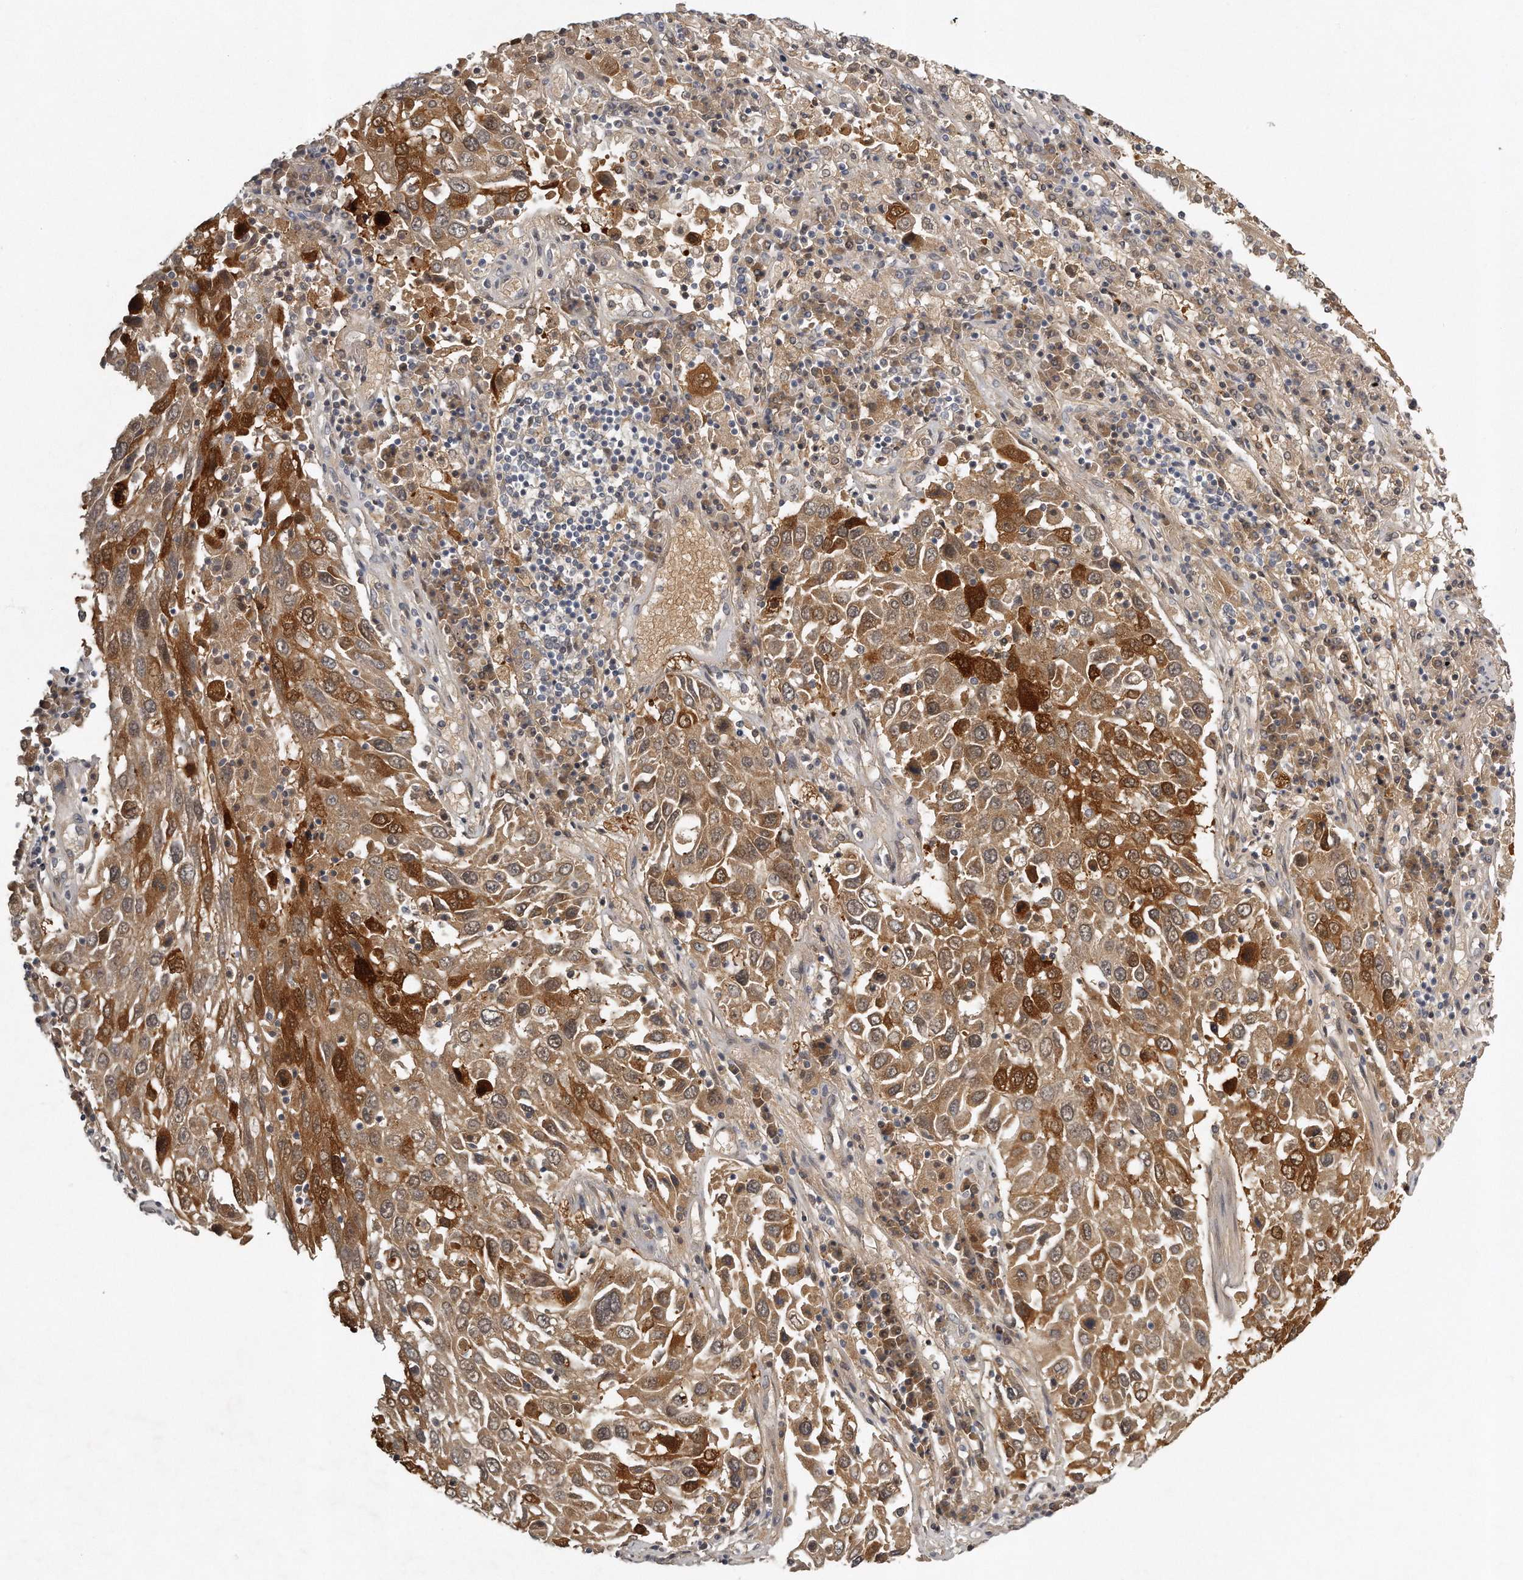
{"staining": {"intensity": "strong", "quantity": "<25%", "location": "cytoplasmic/membranous"}, "tissue": "lung cancer", "cell_type": "Tumor cells", "image_type": "cancer", "snomed": [{"axis": "morphology", "description": "Squamous cell carcinoma, NOS"}, {"axis": "topography", "description": "Lung"}], "caption": "Immunohistochemistry (IHC) image of neoplastic tissue: squamous cell carcinoma (lung) stained using immunohistochemistry demonstrates medium levels of strong protein expression localized specifically in the cytoplasmic/membranous of tumor cells, appearing as a cytoplasmic/membranous brown color.", "gene": "GGCT", "patient": {"sex": "male", "age": 65}}